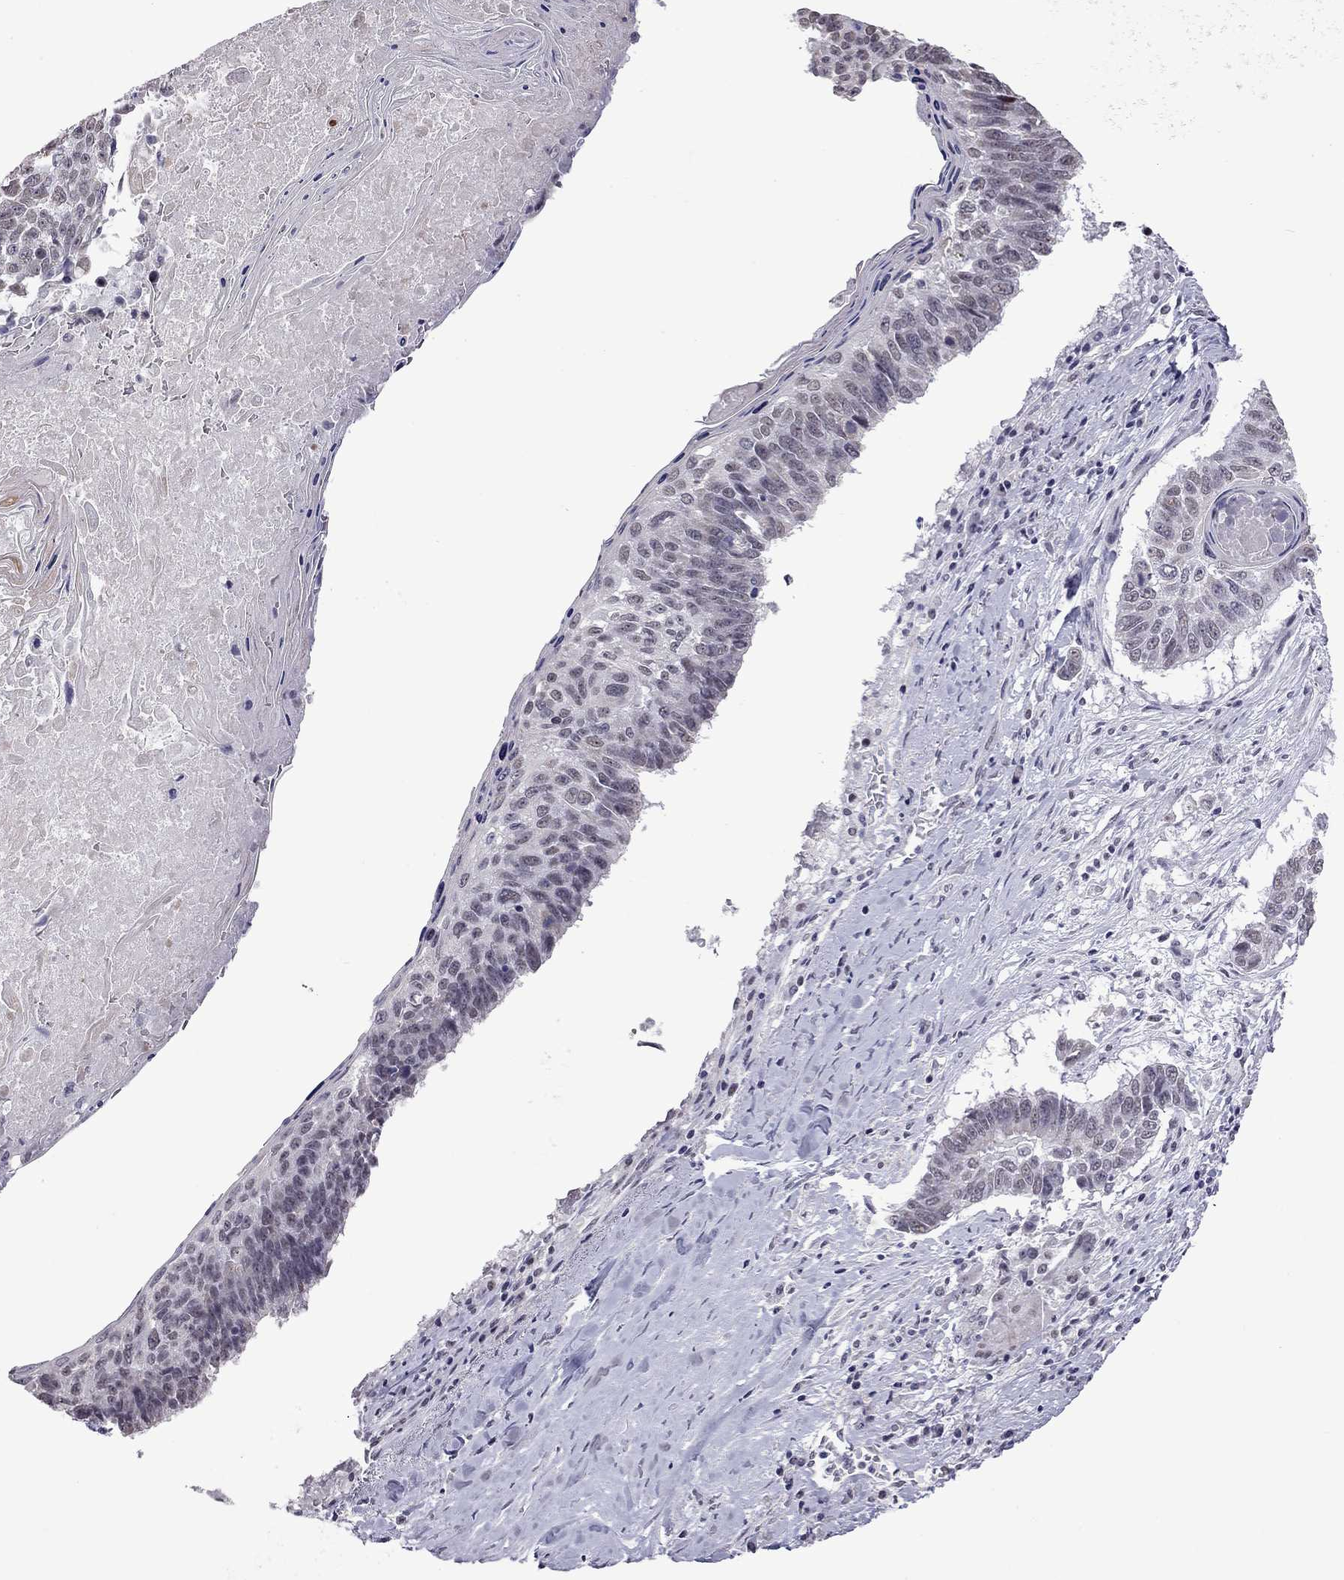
{"staining": {"intensity": "weak", "quantity": "<25%", "location": "nuclear"}, "tissue": "lung cancer", "cell_type": "Tumor cells", "image_type": "cancer", "snomed": [{"axis": "morphology", "description": "Squamous cell carcinoma, NOS"}, {"axis": "topography", "description": "Lung"}], "caption": "Histopathology image shows no significant protein staining in tumor cells of lung cancer.", "gene": "PPP1R3A", "patient": {"sex": "male", "age": 73}}